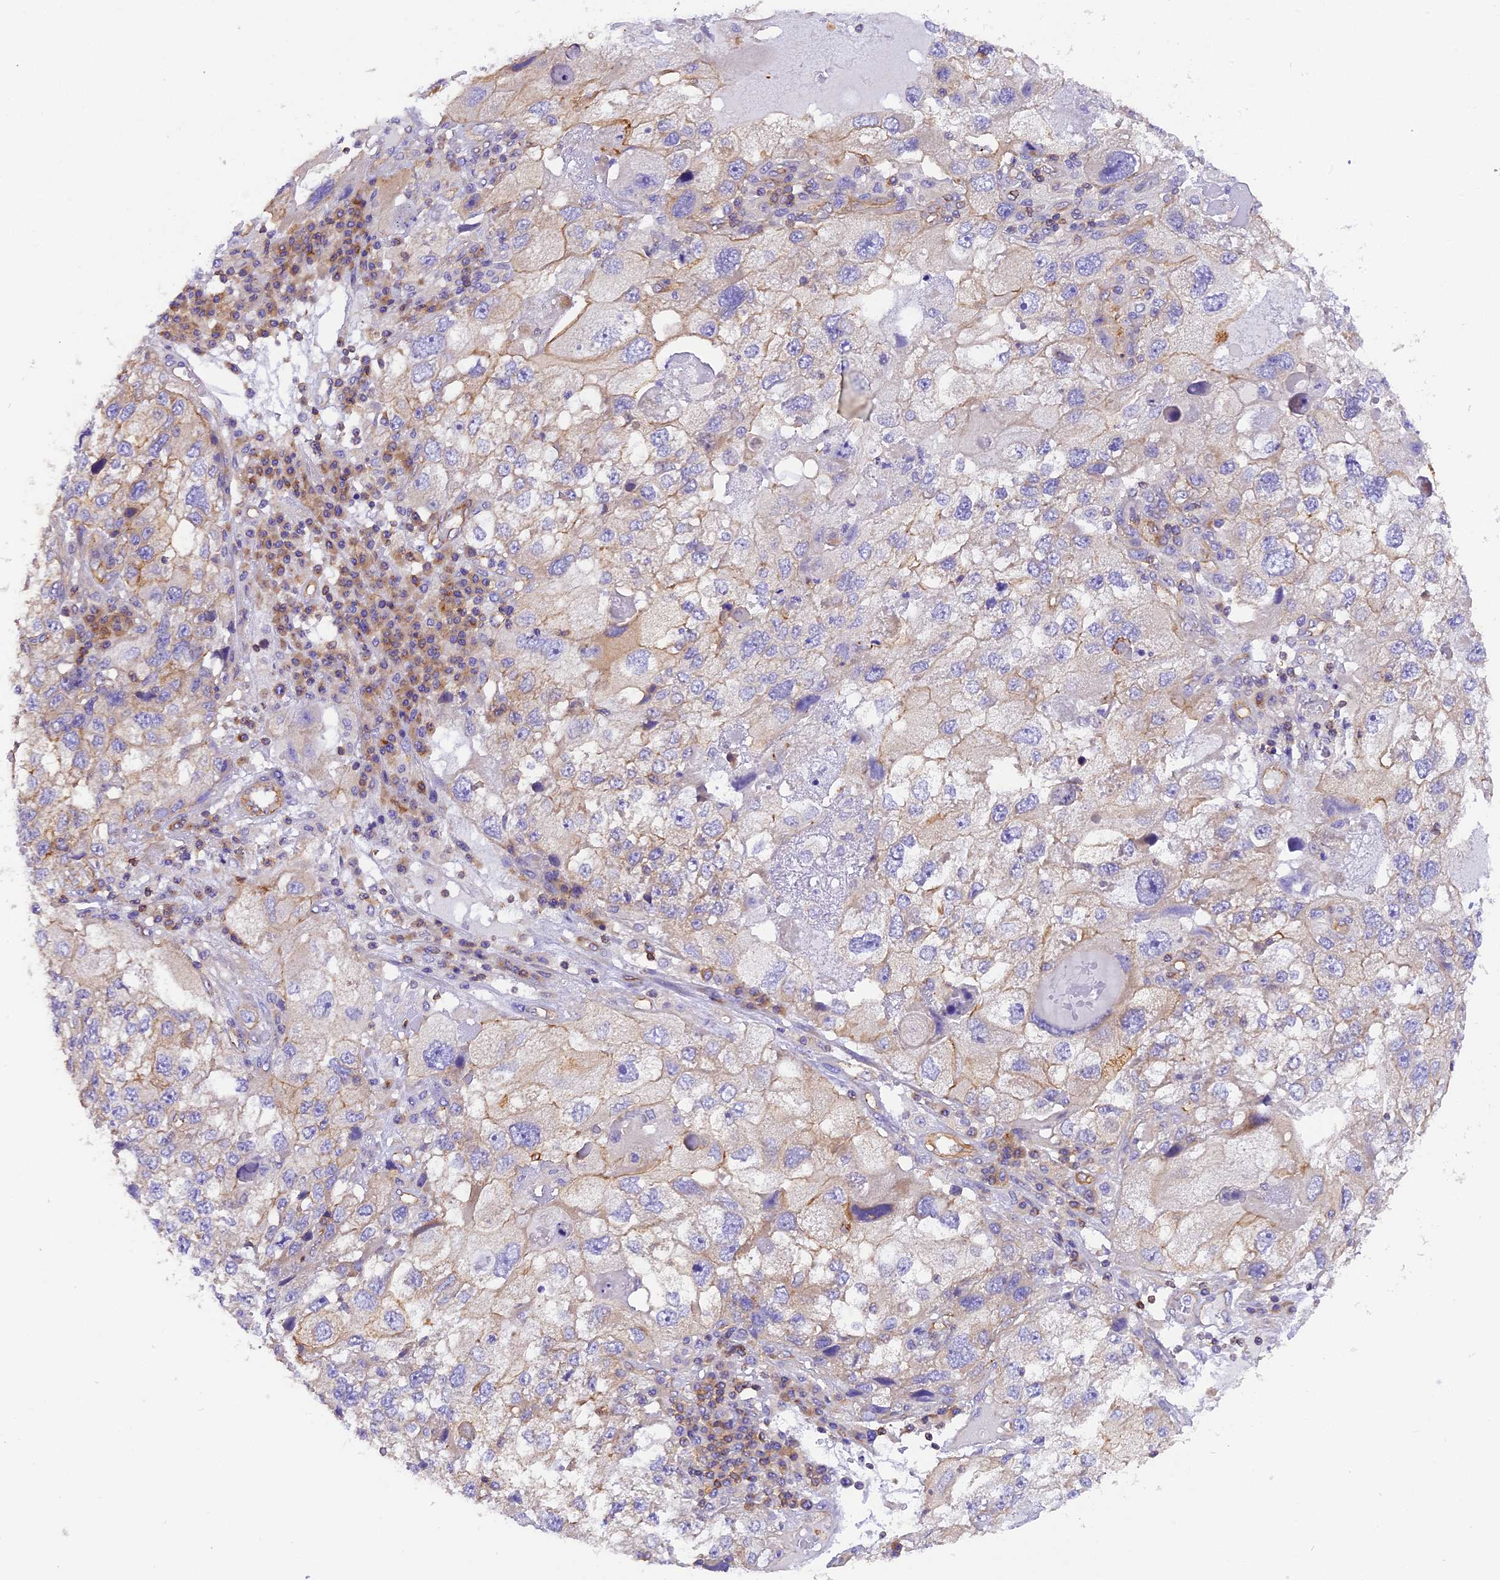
{"staining": {"intensity": "weak", "quantity": "<25%", "location": "cytoplasmic/membranous"}, "tissue": "endometrial cancer", "cell_type": "Tumor cells", "image_type": "cancer", "snomed": [{"axis": "morphology", "description": "Adenocarcinoma, NOS"}, {"axis": "topography", "description": "Endometrium"}], "caption": "IHC photomicrograph of endometrial adenocarcinoma stained for a protein (brown), which demonstrates no staining in tumor cells.", "gene": "FAM193A", "patient": {"sex": "female", "age": 49}}